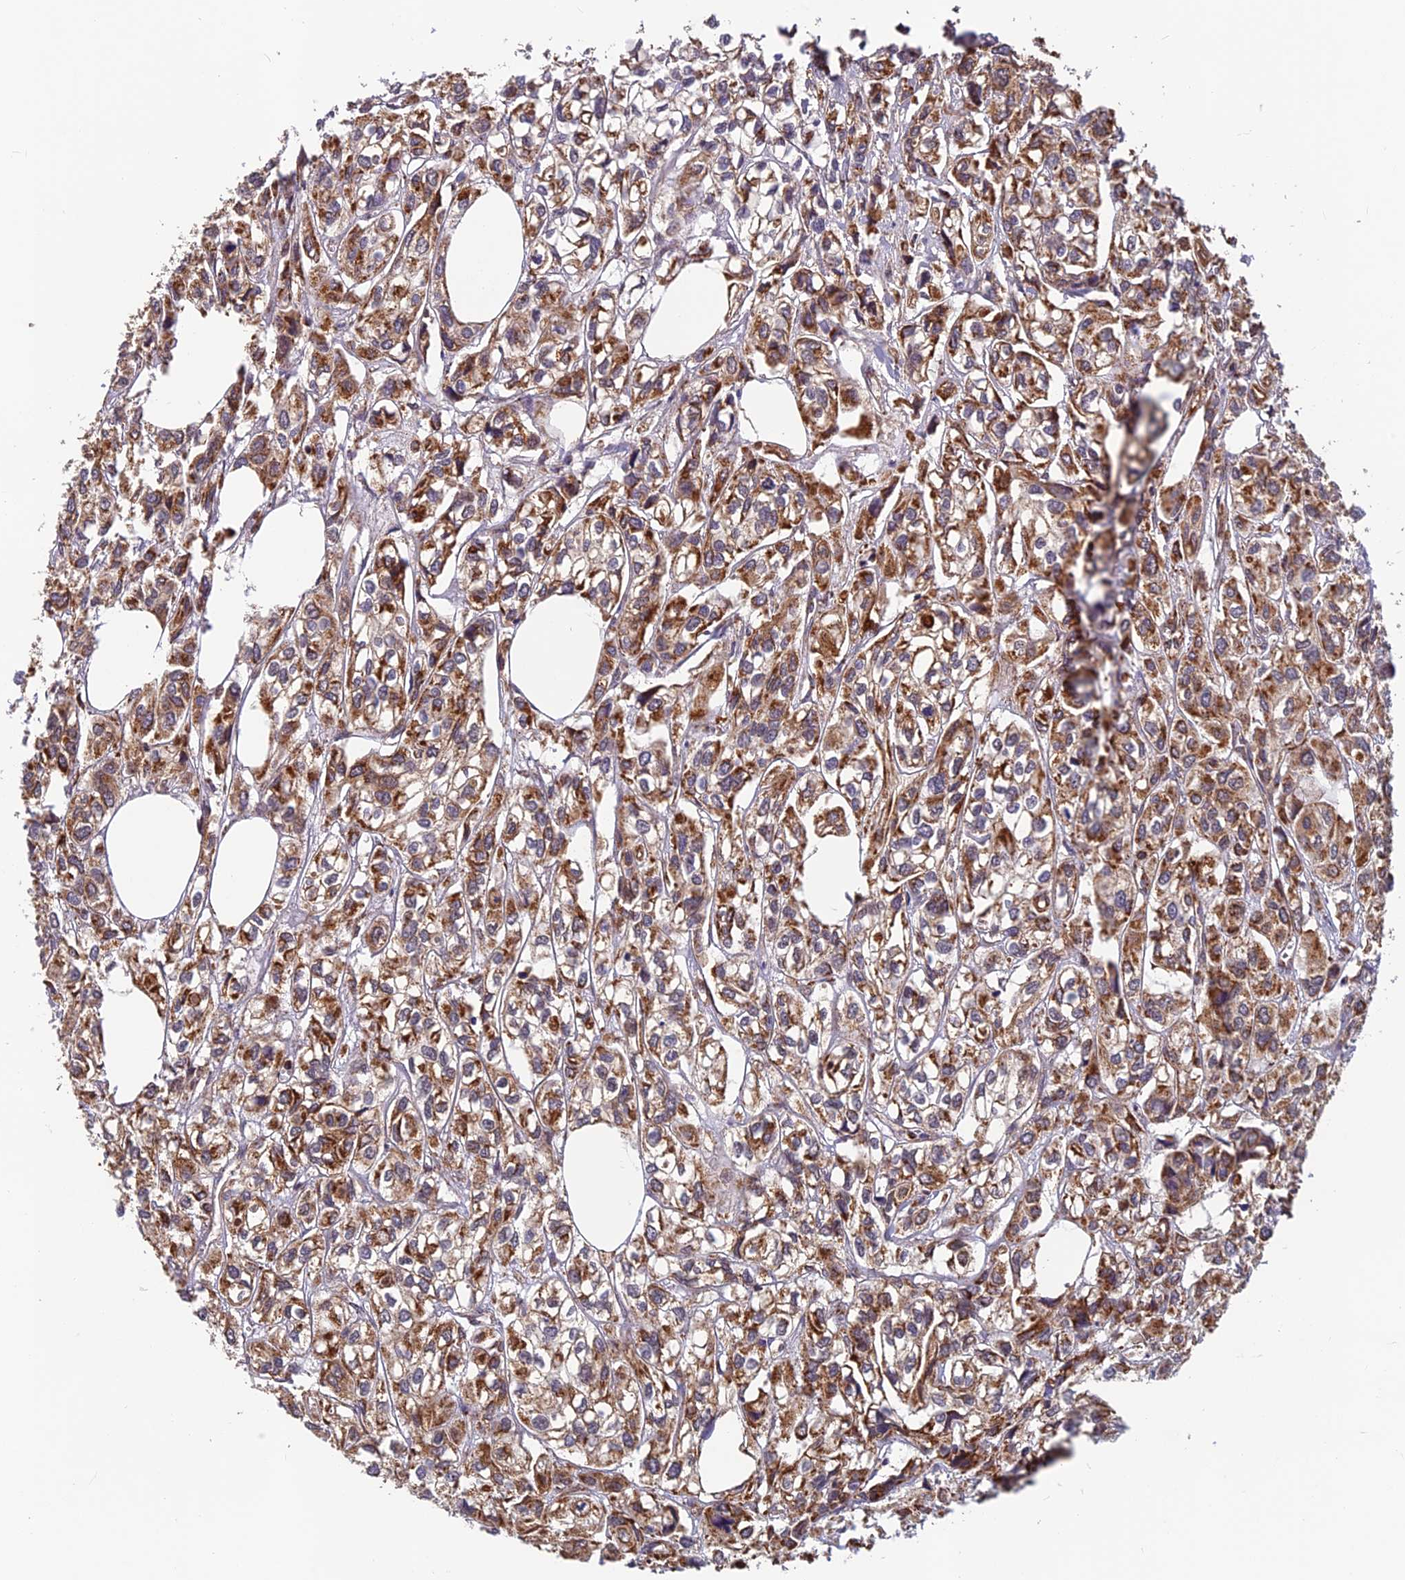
{"staining": {"intensity": "moderate", "quantity": ">75%", "location": "cytoplasmic/membranous"}, "tissue": "urothelial cancer", "cell_type": "Tumor cells", "image_type": "cancer", "snomed": [{"axis": "morphology", "description": "Urothelial carcinoma, High grade"}, {"axis": "topography", "description": "Urinary bladder"}], "caption": "Urothelial carcinoma (high-grade) tissue demonstrates moderate cytoplasmic/membranous positivity in about >75% of tumor cells", "gene": "CCDC15", "patient": {"sex": "male", "age": 67}}